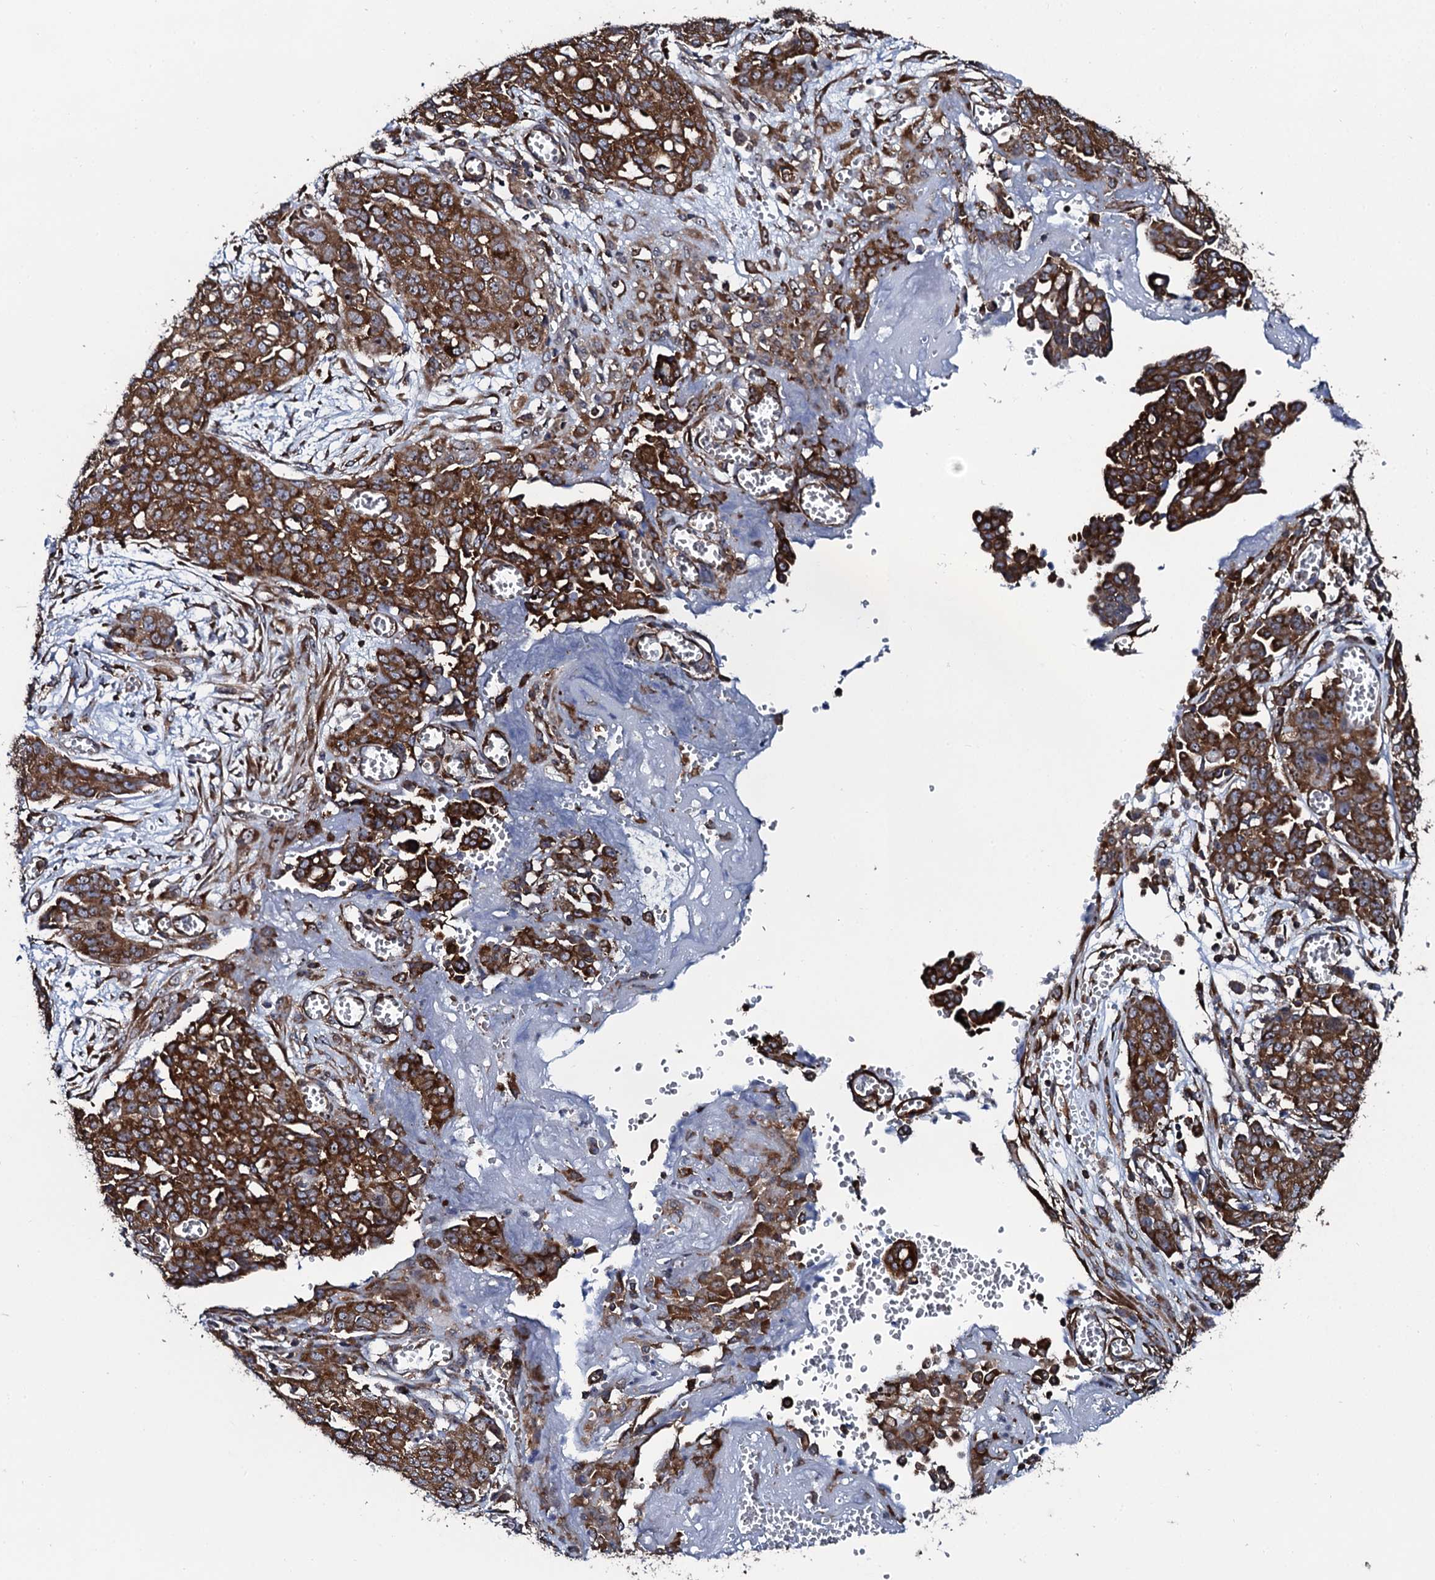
{"staining": {"intensity": "strong", "quantity": ">75%", "location": "cytoplasmic/membranous"}, "tissue": "ovarian cancer", "cell_type": "Tumor cells", "image_type": "cancer", "snomed": [{"axis": "morphology", "description": "Cystadenocarcinoma, serous, NOS"}, {"axis": "topography", "description": "Soft tissue"}, {"axis": "topography", "description": "Ovary"}], "caption": "High-magnification brightfield microscopy of ovarian cancer (serous cystadenocarcinoma) stained with DAB (3,3'-diaminobenzidine) (brown) and counterstained with hematoxylin (blue). tumor cells exhibit strong cytoplasmic/membranous expression is identified in approximately>75% of cells.", "gene": "SPTY2D1", "patient": {"sex": "female", "age": 57}}